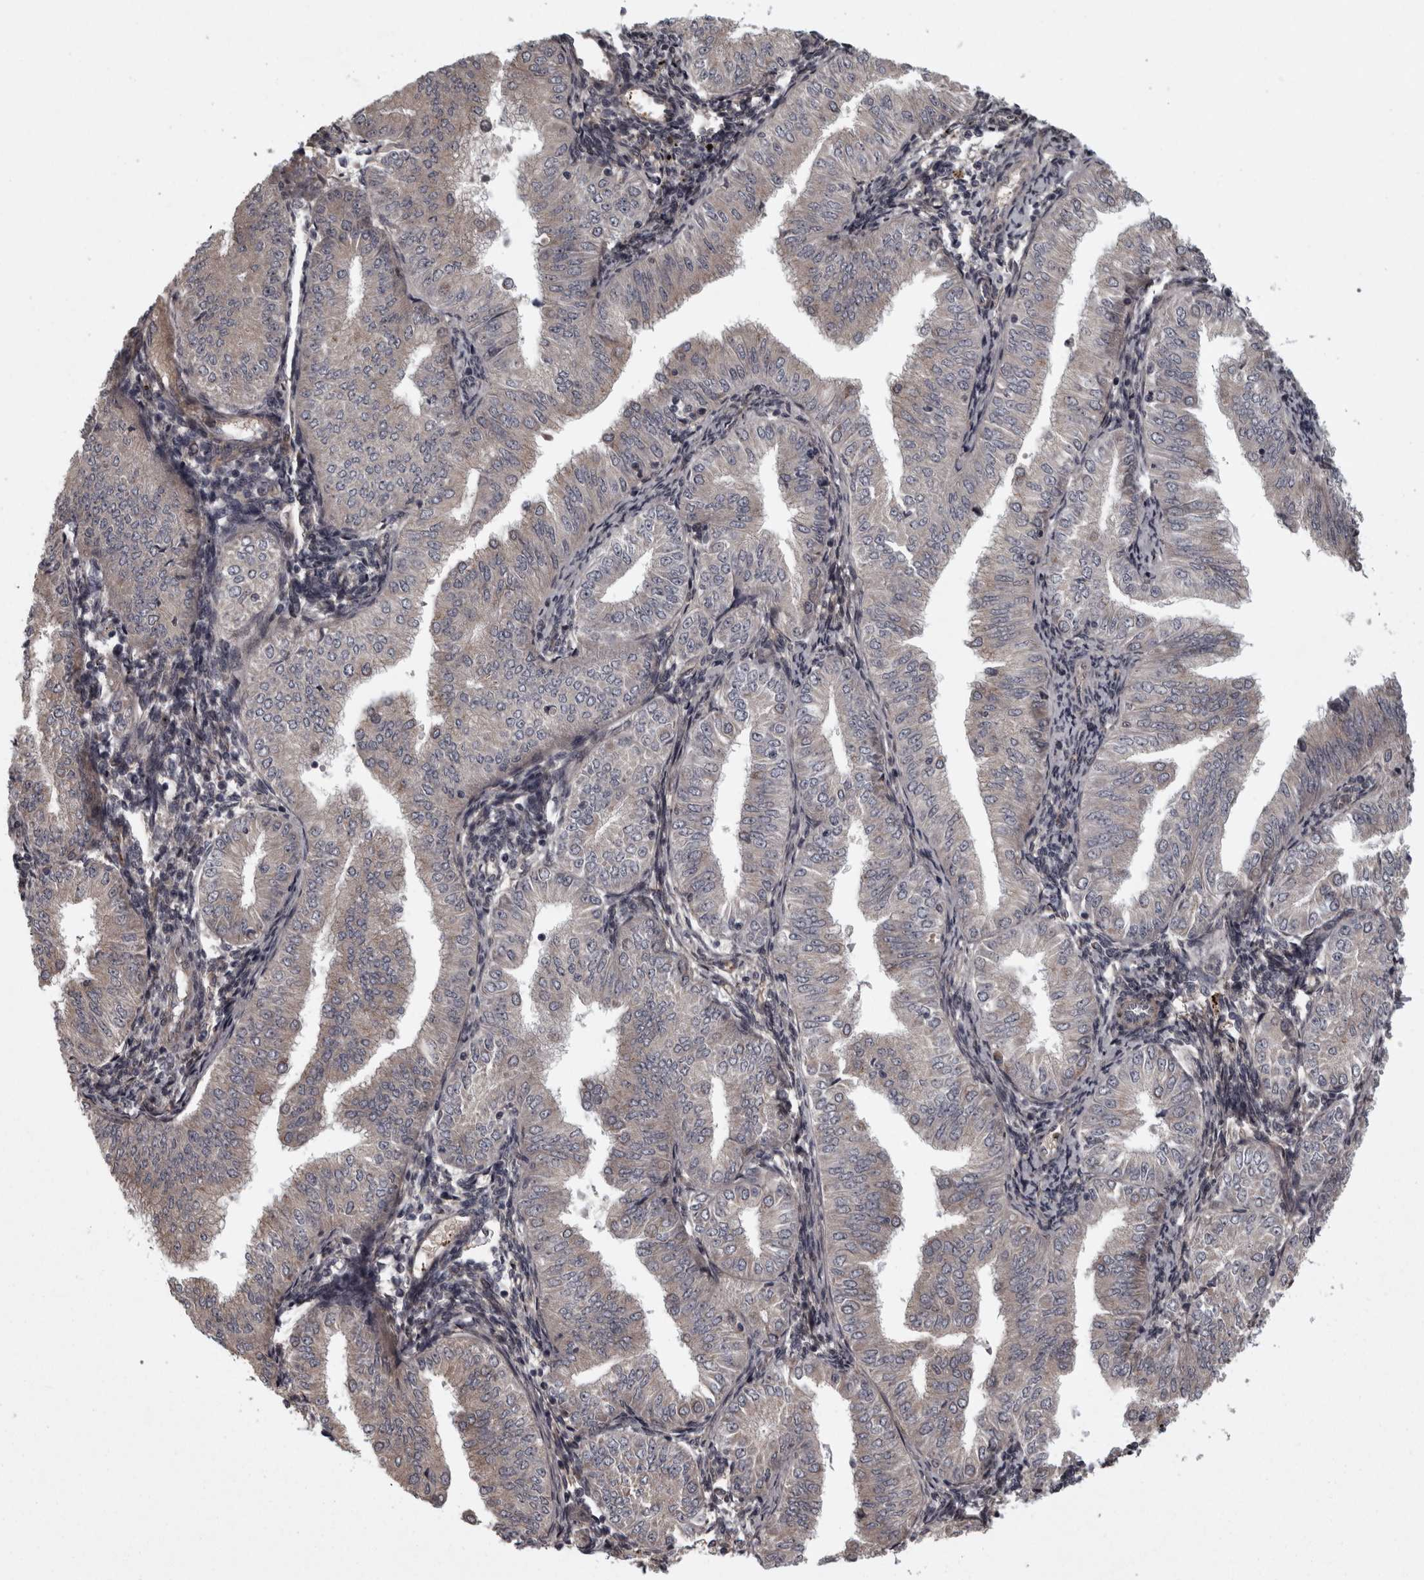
{"staining": {"intensity": "weak", "quantity": "<25%", "location": "cytoplasmic/membranous"}, "tissue": "endometrial cancer", "cell_type": "Tumor cells", "image_type": "cancer", "snomed": [{"axis": "morphology", "description": "Normal tissue, NOS"}, {"axis": "morphology", "description": "Adenocarcinoma, NOS"}, {"axis": "topography", "description": "Endometrium"}], "caption": "Protein analysis of endometrial cancer (adenocarcinoma) demonstrates no significant positivity in tumor cells.", "gene": "RSU1", "patient": {"sex": "female", "age": 53}}